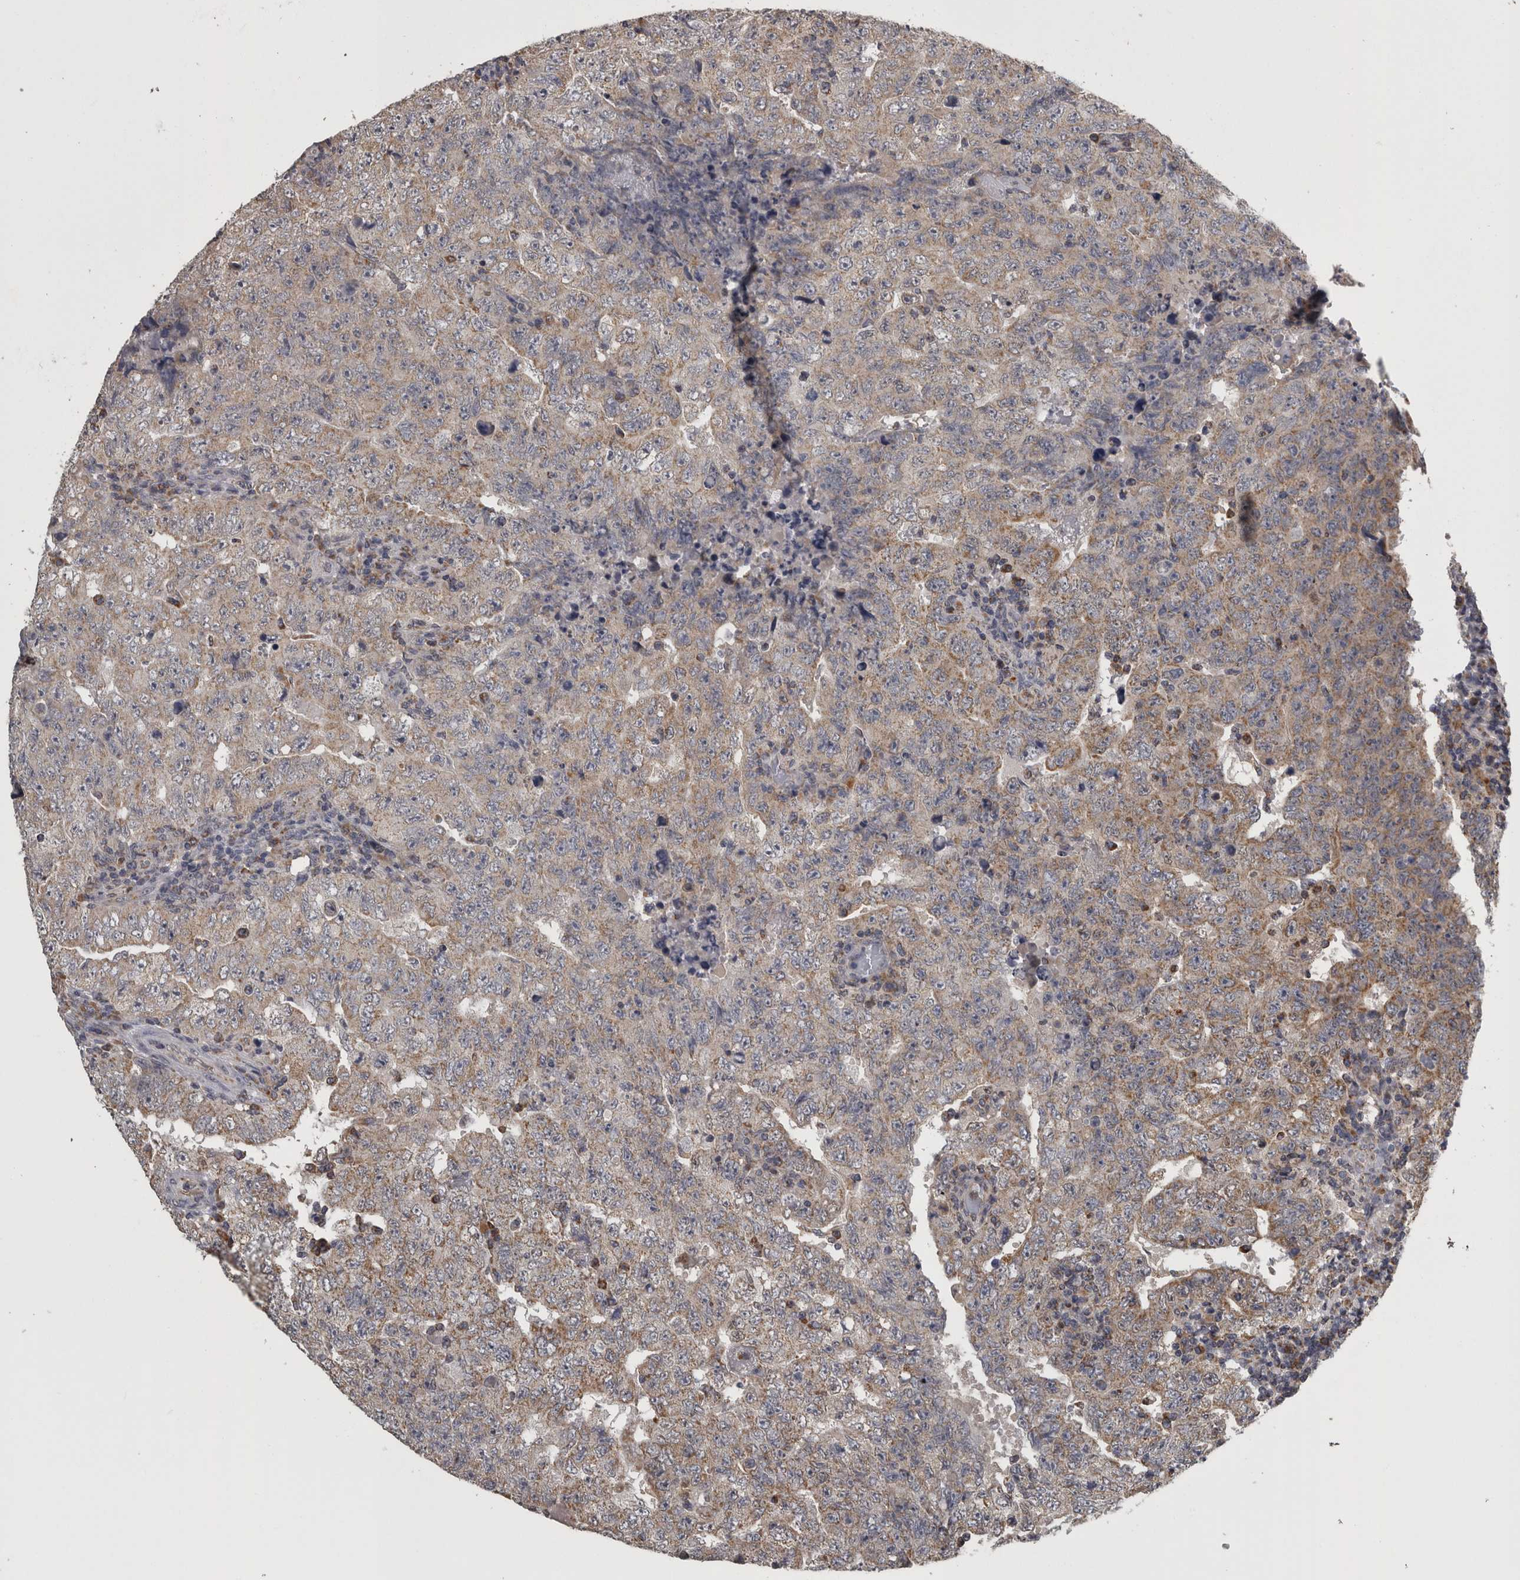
{"staining": {"intensity": "weak", "quantity": "25%-75%", "location": "cytoplasmic/membranous"}, "tissue": "testis cancer", "cell_type": "Tumor cells", "image_type": "cancer", "snomed": [{"axis": "morphology", "description": "Carcinoma, Embryonal, NOS"}, {"axis": "topography", "description": "Testis"}], "caption": "Protein analysis of testis embryonal carcinoma tissue exhibits weak cytoplasmic/membranous expression in approximately 25%-75% of tumor cells.", "gene": "FRK", "patient": {"sex": "male", "age": 26}}